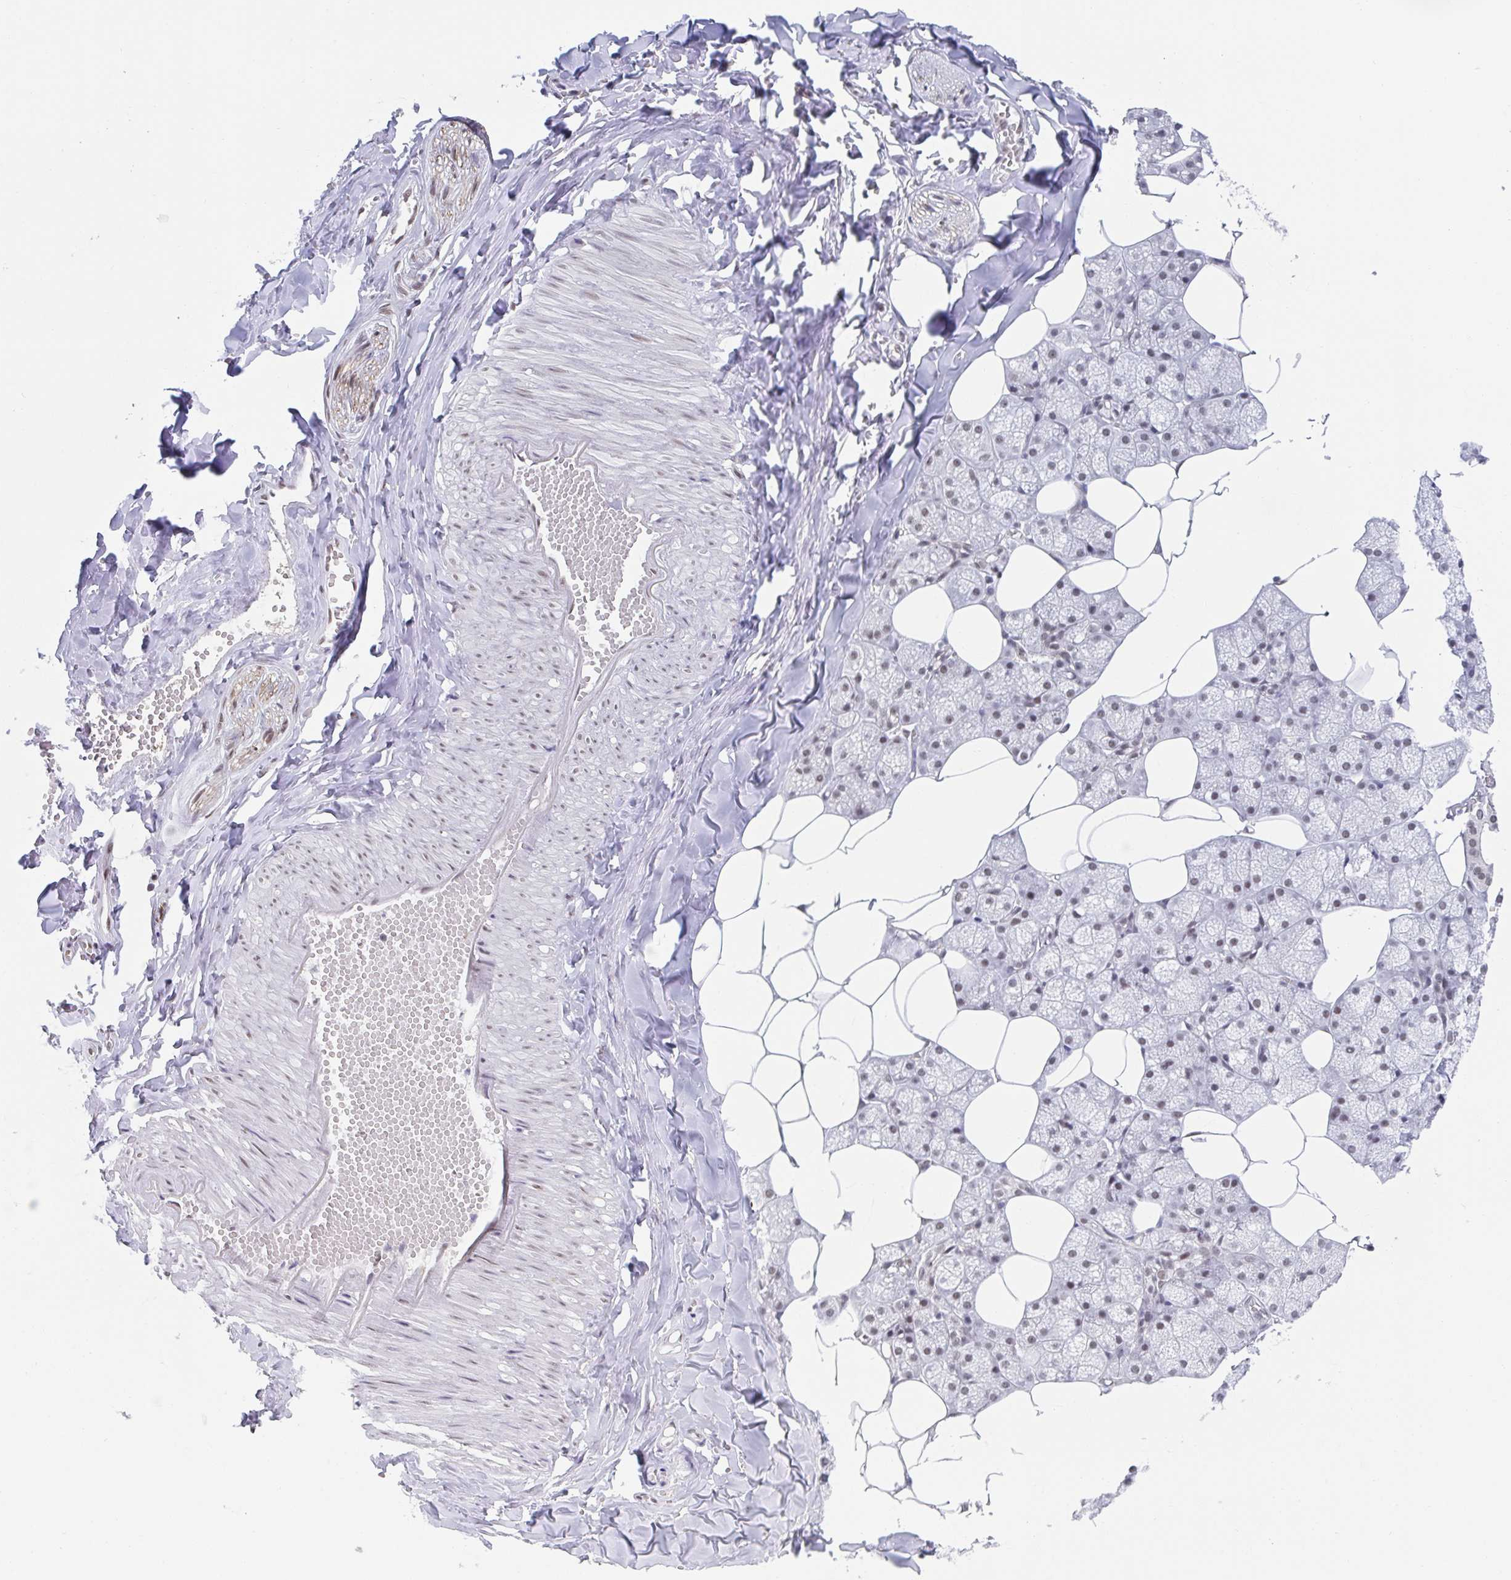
{"staining": {"intensity": "moderate", "quantity": ">75%", "location": "nuclear"}, "tissue": "salivary gland", "cell_type": "Glandular cells", "image_type": "normal", "snomed": [{"axis": "morphology", "description": "Normal tissue, NOS"}, {"axis": "topography", "description": "Salivary gland"}, {"axis": "topography", "description": "Peripheral nerve tissue"}], "caption": "About >75% of glandular cells in benign salivary gland exhibit moderate nuclear protein positivity as visualized by brown immunohistochemical staining.", "gene": "SLC7A10", "patient": {"sex": "male", "age": 38}}